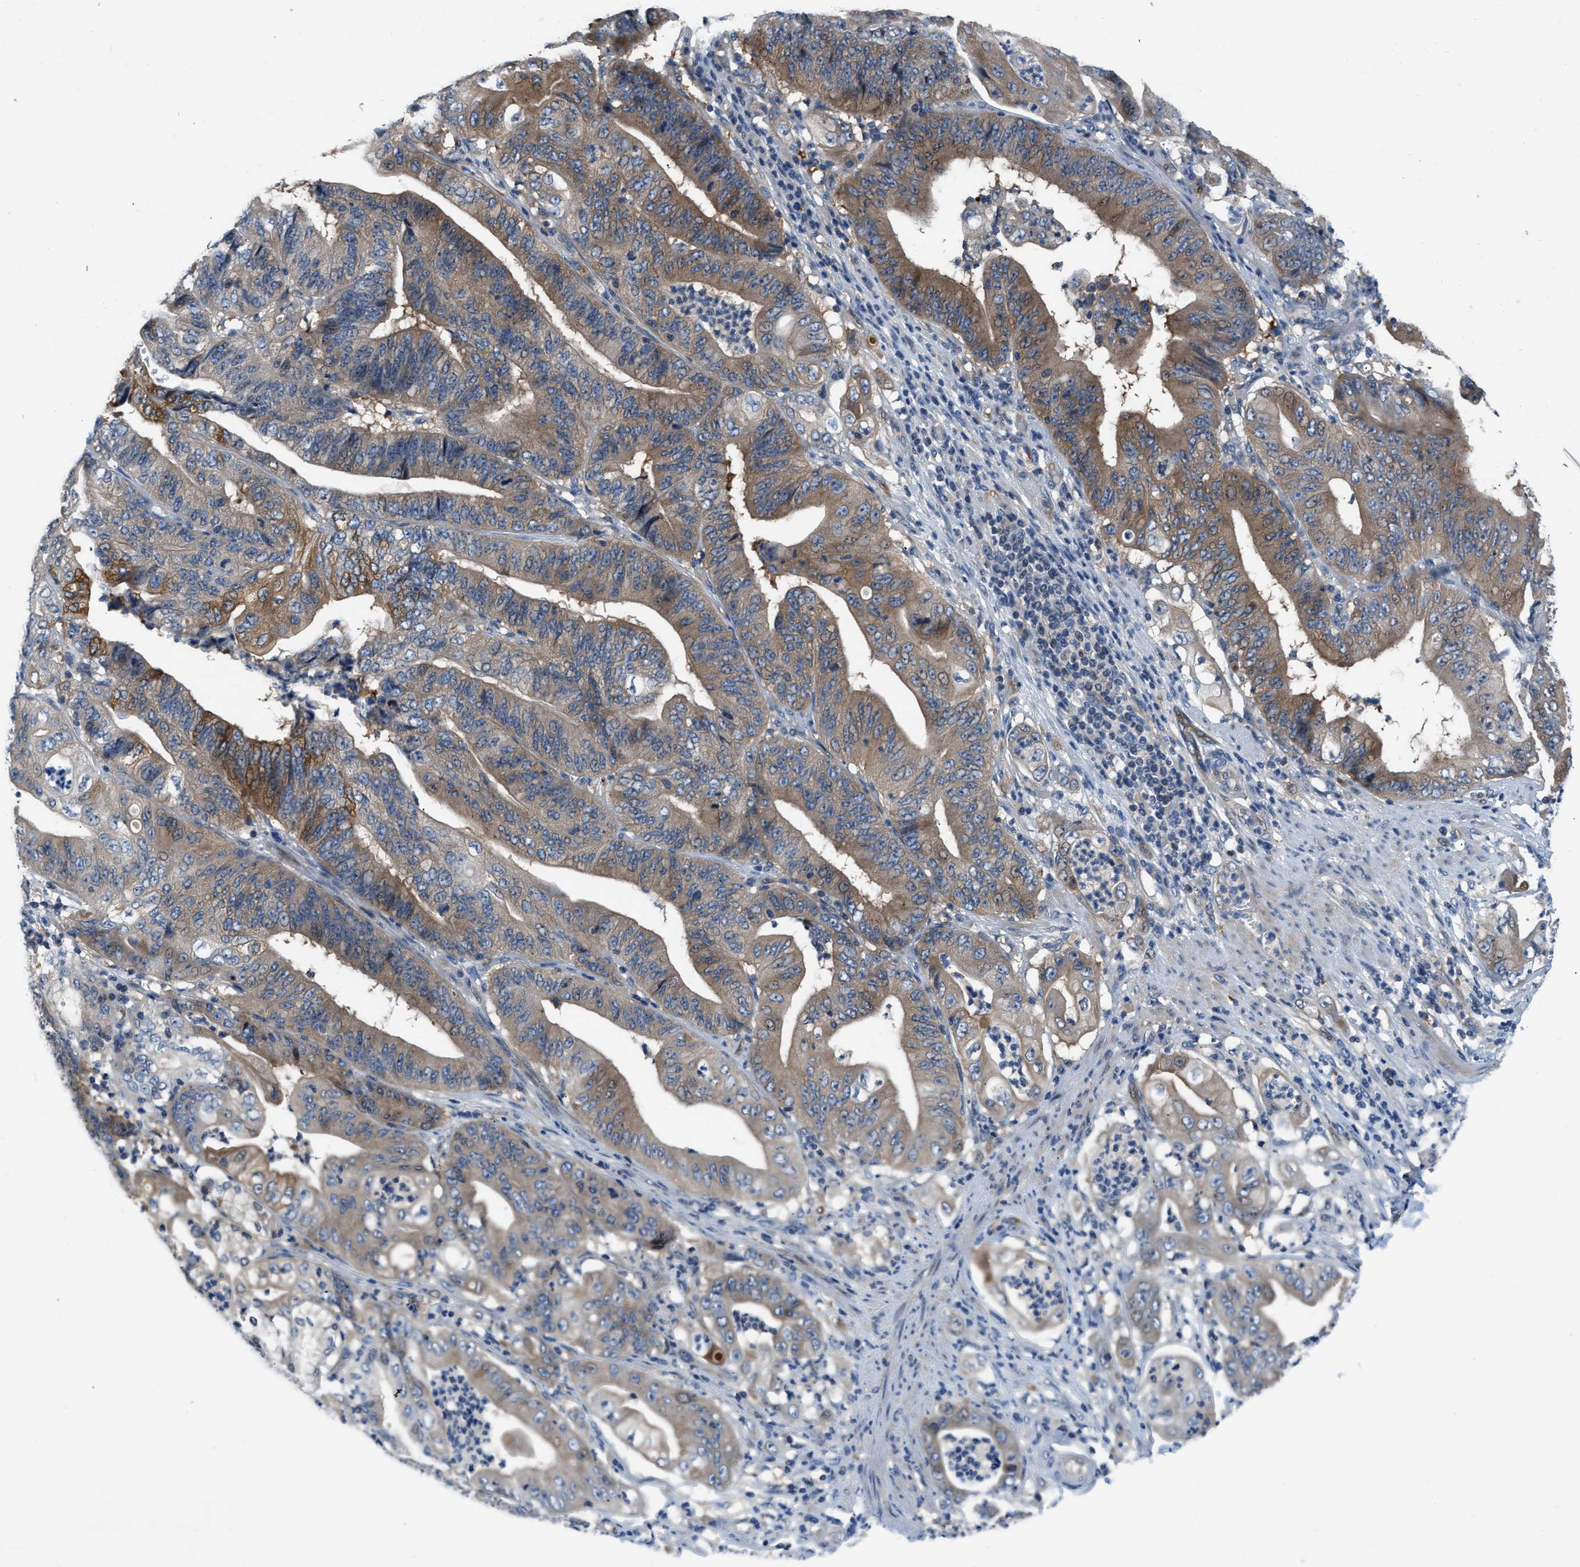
{"staining": {"intensity": "moderate", "quantity": "25%-75%", "location": "cytoplasmic/membranous"}, "tissue": "stomach cancer", "cell_type": "Tumor cells", "image_type": "cancer", "snomed": [{"axis": "morphology", "description": "Adenocarcinoma, NOS"}, {"axis": "topography", "description": "Stomach"}], "caption": "A histopathology image of human stomach cancer stained for a protein reveals moderate cytoplasmic/membranous brown staining in tumor cells.", "gene": "PFKP", "patient": {"sex": "female", "age": 73}}